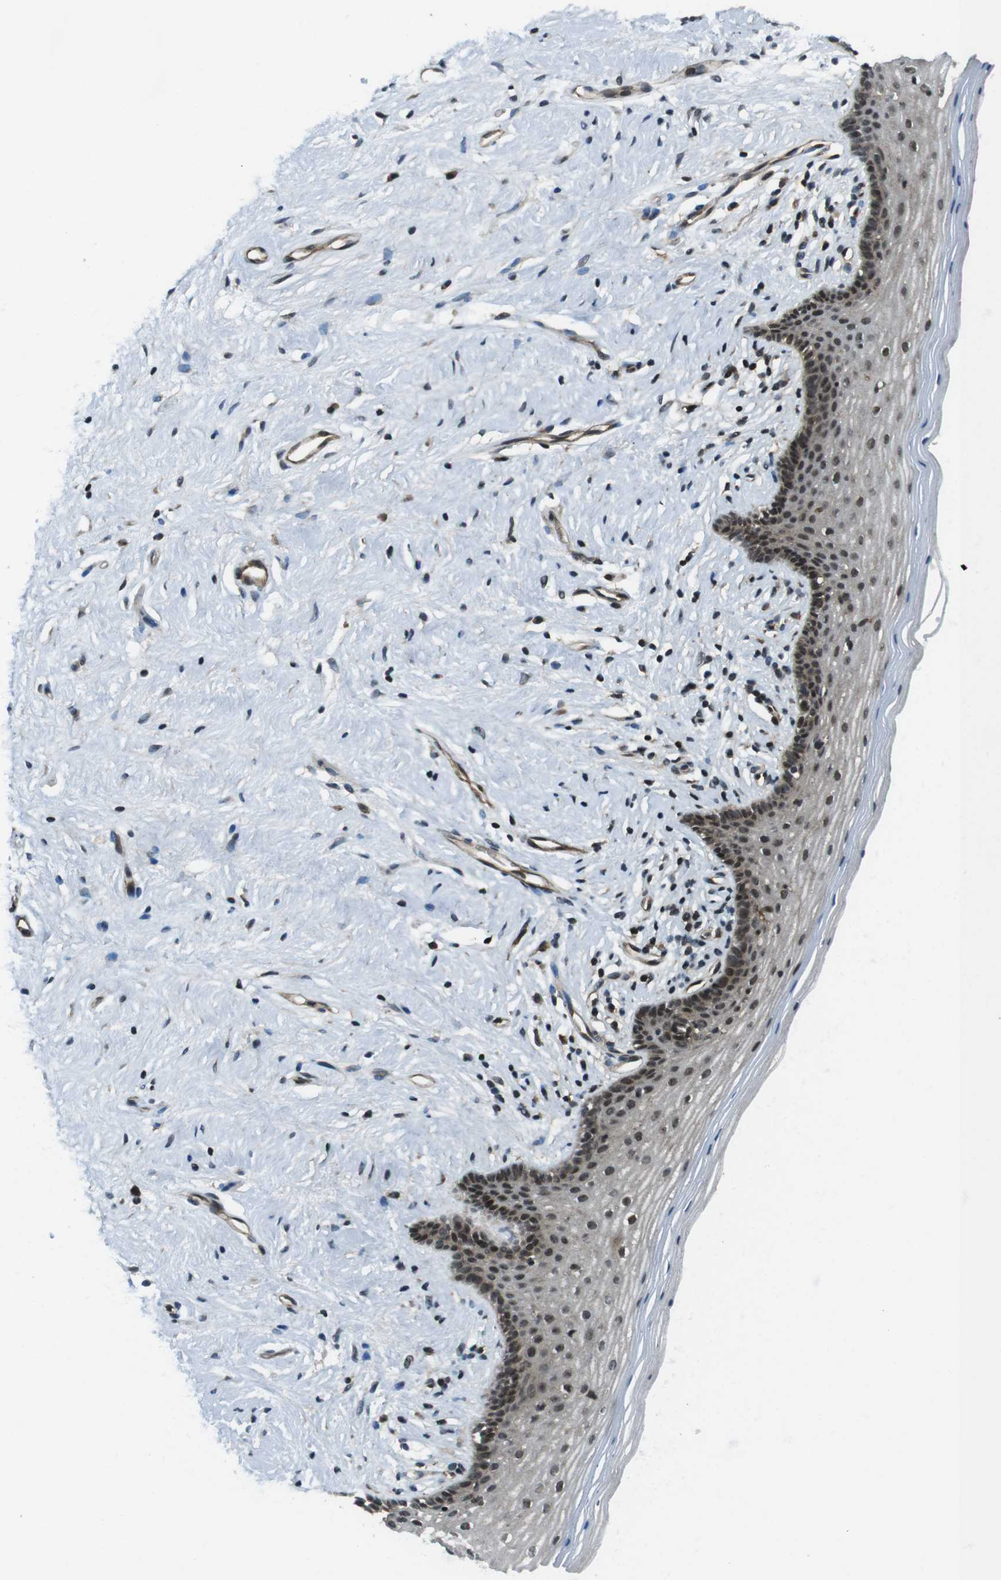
{"staining": {"intensity": "moderate", "quantity": "25%-75%", "location": "cytoplasmic/membranous,nuclear"}, "tissue": "vagina", "cell_type": "Squamous epithelial cells", "image_type": "normal", "snomed": [{"axis": "morphology", "description": "Normal tissue, NOS"}, {"axis": "topography", "description": "Vagina"}], "caption": "A photomicrograph showing moderate cytoplasmic/membranous,nuclear positivity in approximately 25%-75% of squamous epithelial cells in unremarkable vagina, as visualized by brown immunohistochemical staining.", "gene": "TIAM2", "patient": {"sex": "female", "age": 44}}